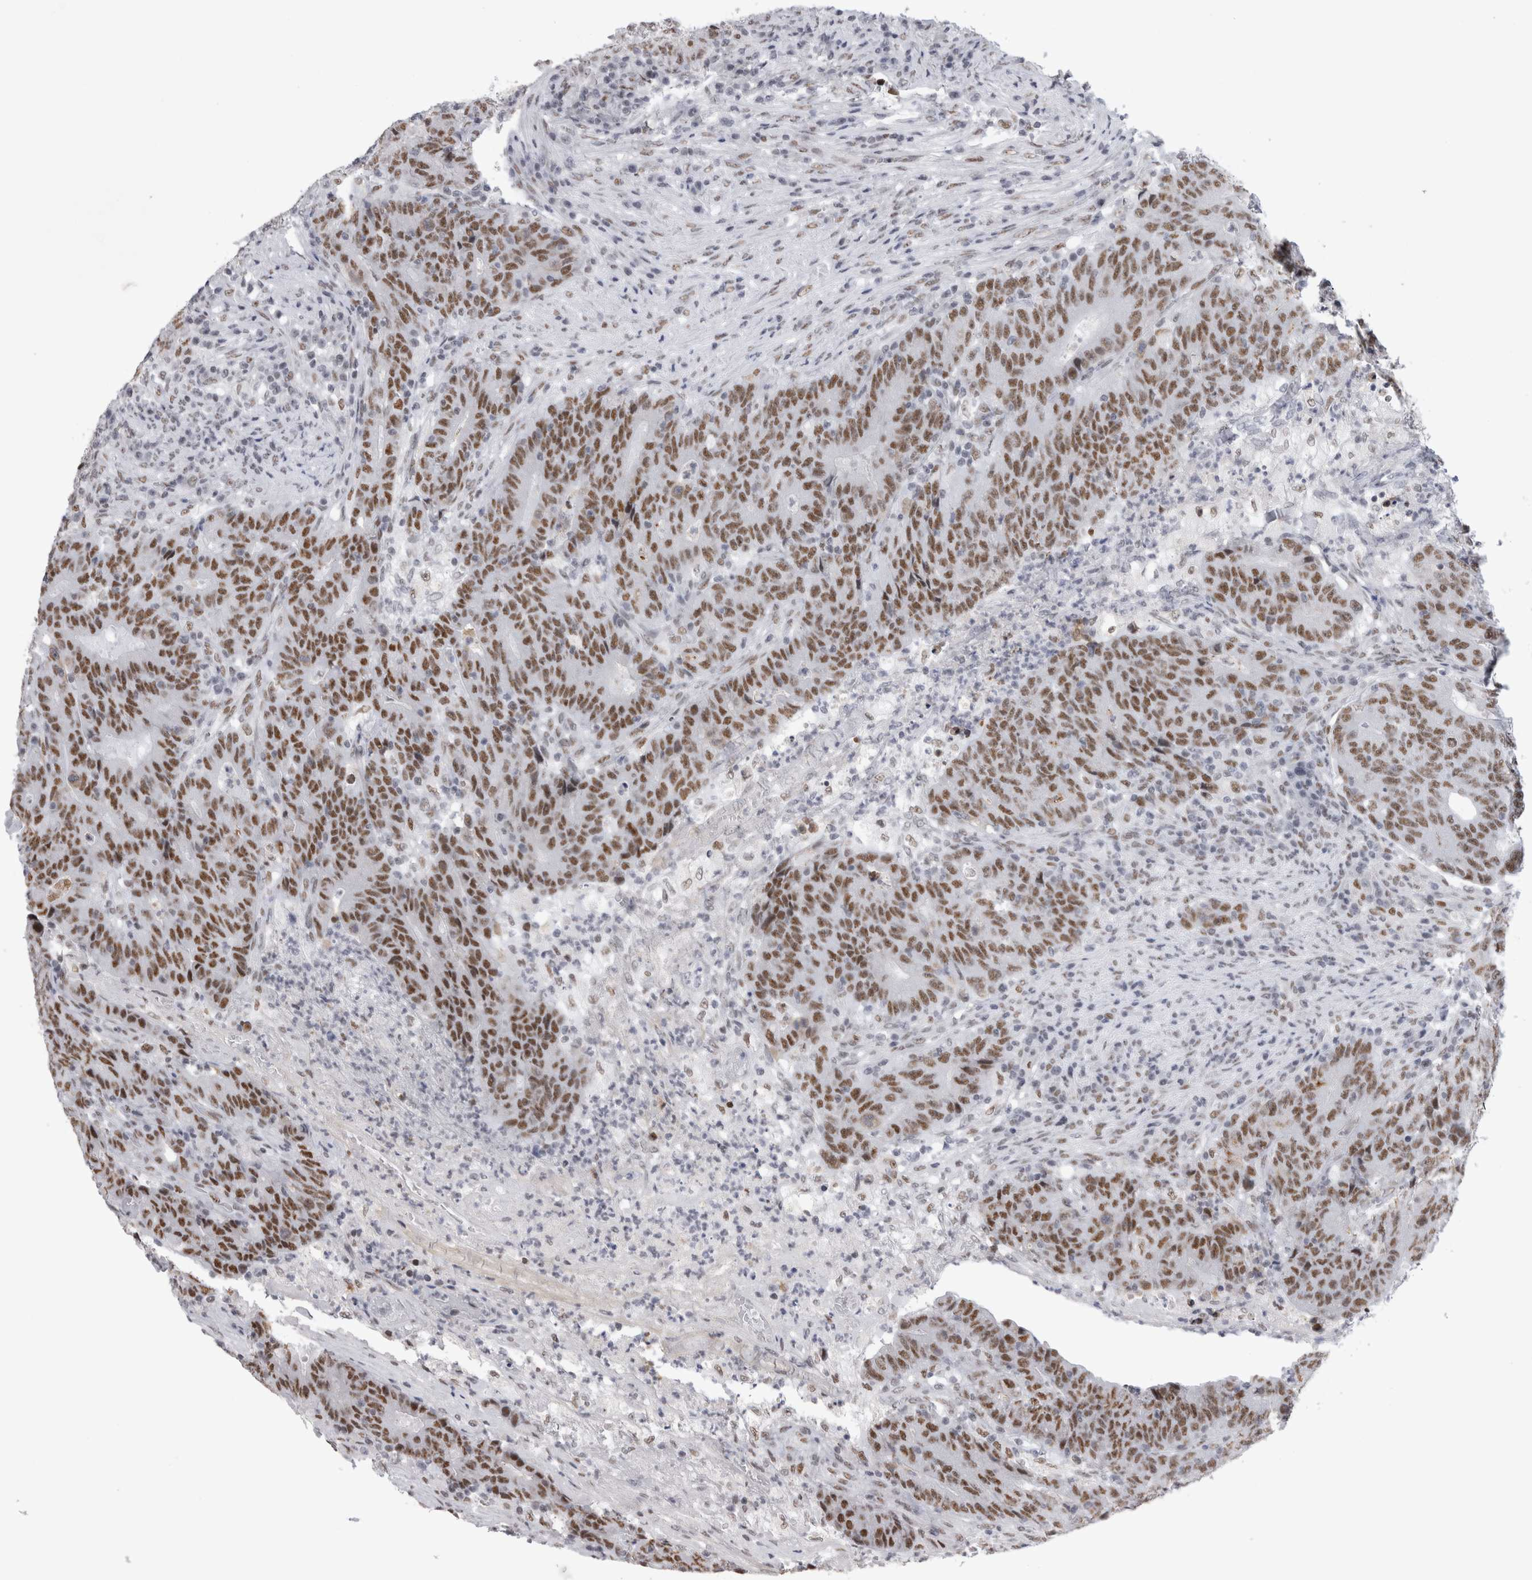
{"staining": {"intensity": "strong", "quantity": ">75%", "location": "nuclear"}, "tissue": "colorectal cancer", "cell_type": "Tumor cells", "image_type": "cancer", "snomed": [{"axis": "morphology", "description": "Normal tissue, NOS"}, {"axis": "morphology", "description": "Adenocarcinoma, NOS"}, {"axis": "topography", "description": "Colon"}], "caption": "Immunohistochemistry of human colorectal cancer (adenocarcinoma) reveals high levels of strong nuclear positivity in about >75% of tumor cells.", "gene": "API5", "patient": {"sex": "female", "age": 75}}